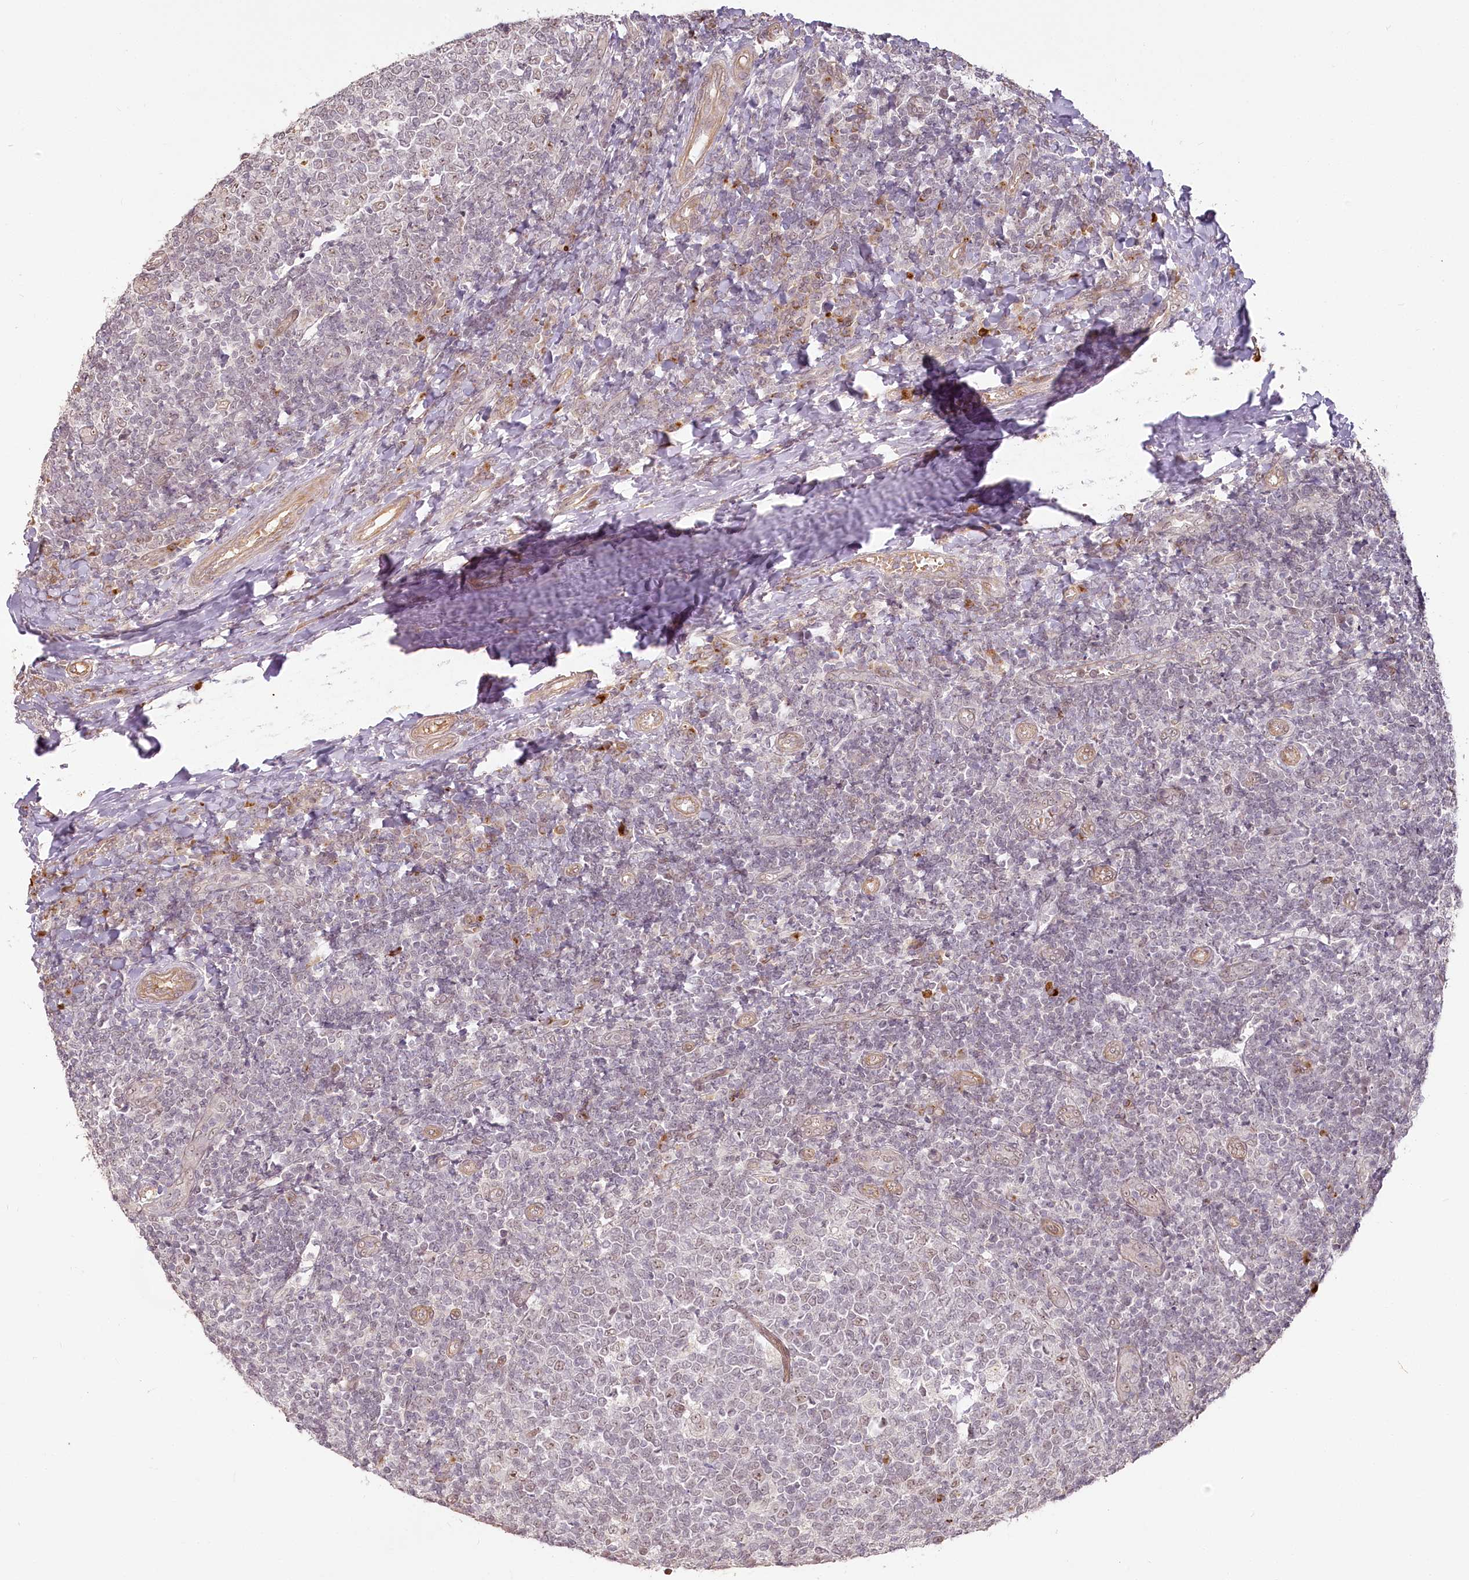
{"staining": {"intensity": "weak", "quantity": "<25%", "location": "nuclear"}, "tissue": "tonsil", "cell_type": "Germinal center cells", "image_type": "normal", "snomed": [{"axis": "morphology", "description": "Normal tissue, NOS"}, {"axis": "topography", "description": "Tonsil"}], "caption": "Protein analysis of normal tonsil demonstrates no significant staining in germinal center cells. The staining was performed using DAB to visualize the protein expression in brown, while the nuclei were stained in blue with hematoxylin (Magnification: 20x).", "gene": "EXOSC7", "patient": {"sex": "female", "age": 19}}